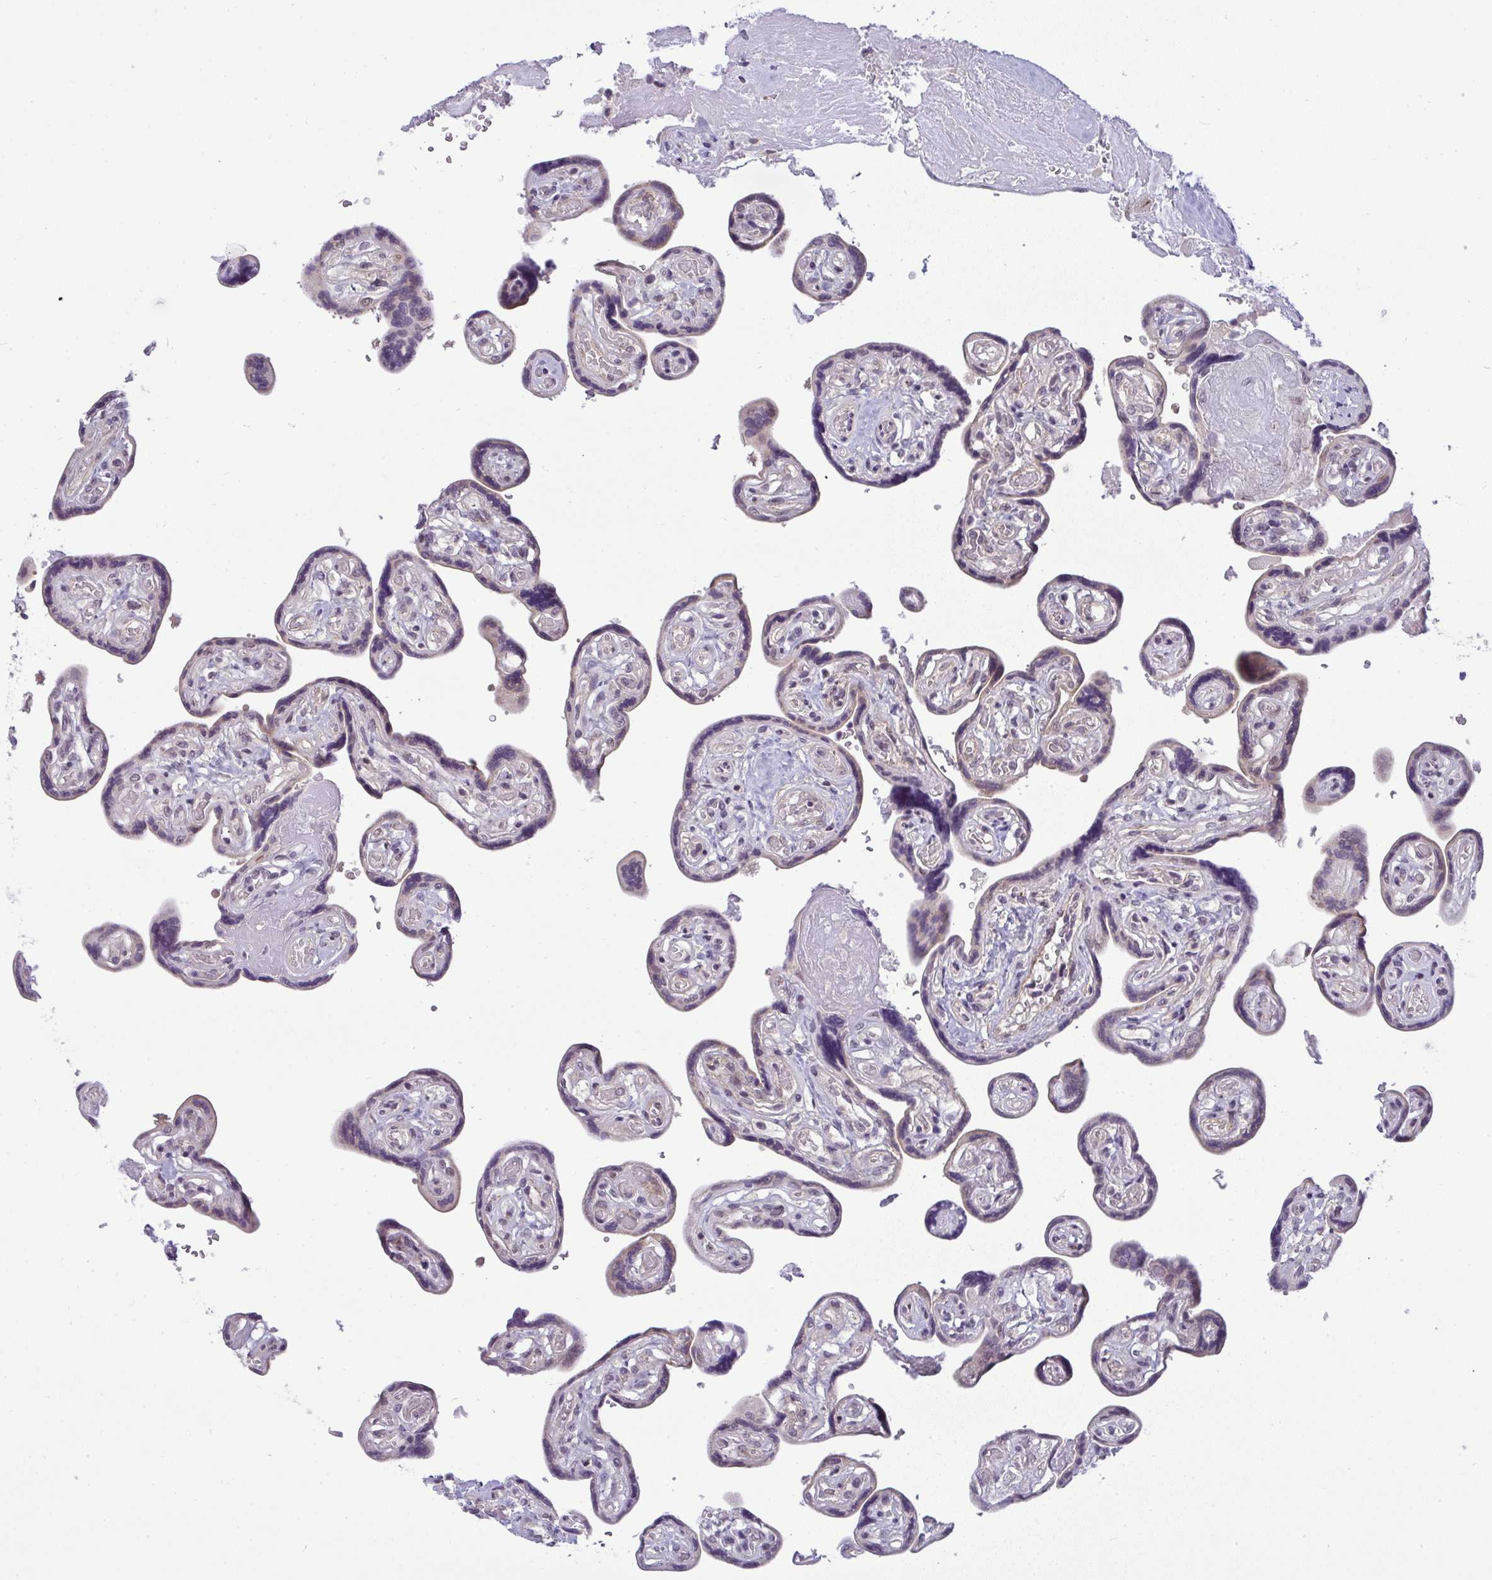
{"staining": {"intensity": "weak", "quantity": "25%-75%", "location": "cytoplasmic/membranous"}, "tissue": "placenta", "cell_type": "Trophoblastic cells", "image_type": "normal", "snomed": [{"axis": "morphology", "description": "Normal tissue, NOS"}, {"axis": "topography", "description": "Placenta"}], "caption": "Immunohistochemical staining of unremarkable placenta demonstrates weak cytoplasmic/membranous protein positivity in approximately 25%-75% of trophoblastic cells.", "gene": "DZIP1", "patient": {"sex": "female", "age": 32}}